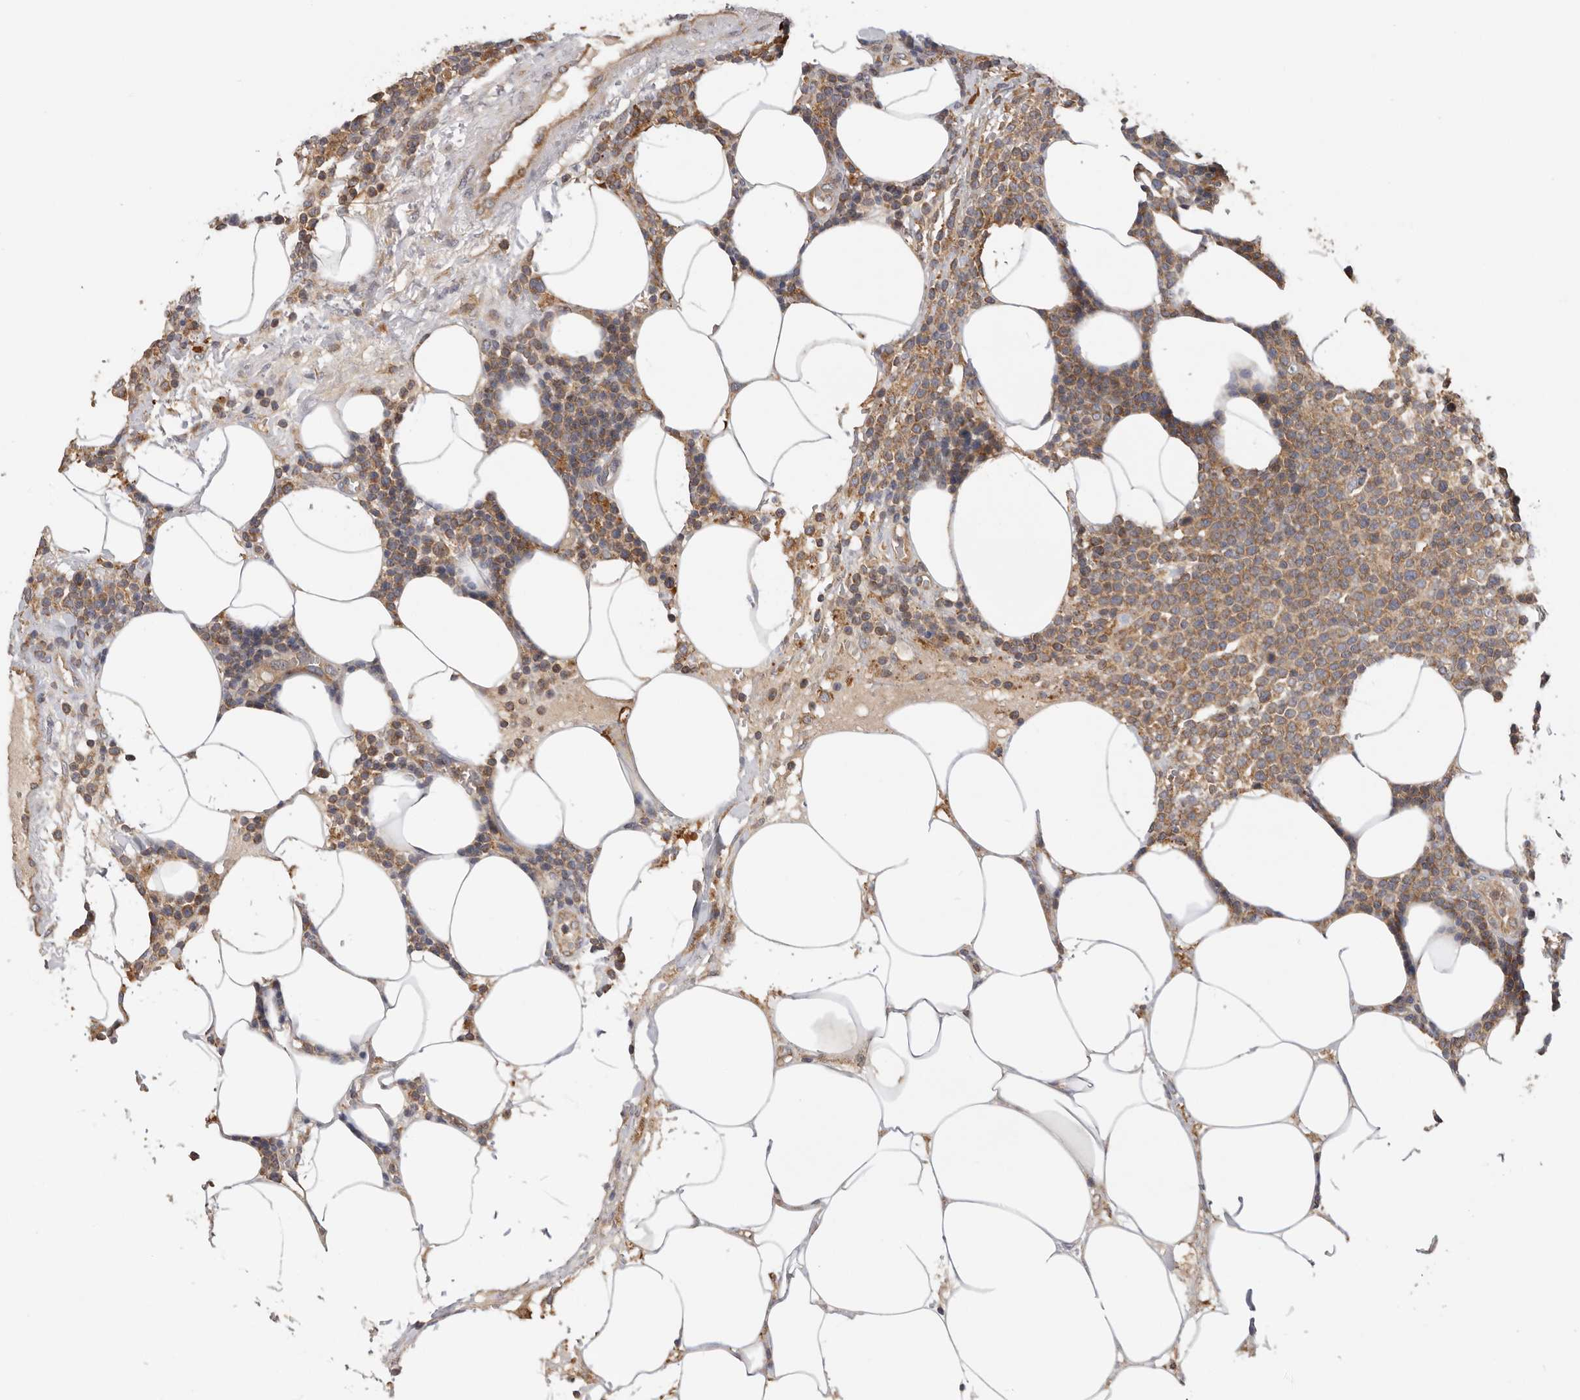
{"staining": {"intensity": "moderate", "quantity": ">75%", "location": "cytoplasmic/membranous"}, "tissue": "lymphoma", "cell_type": "Tumor cells", "image_type": "cancer", "snomed": [{"axis": "morphology", "description": "Malignant lymphoma, non-Hodgkin's type, High grade"}, {"axis": "topography", "description": "Lymph node"}], "caption": "Human lymphoma stained with a protein marker demonstrates moderate staining in tumor cells.", "gene": "PPP1R42", "patient": {"sex": "male", "age": 61}}